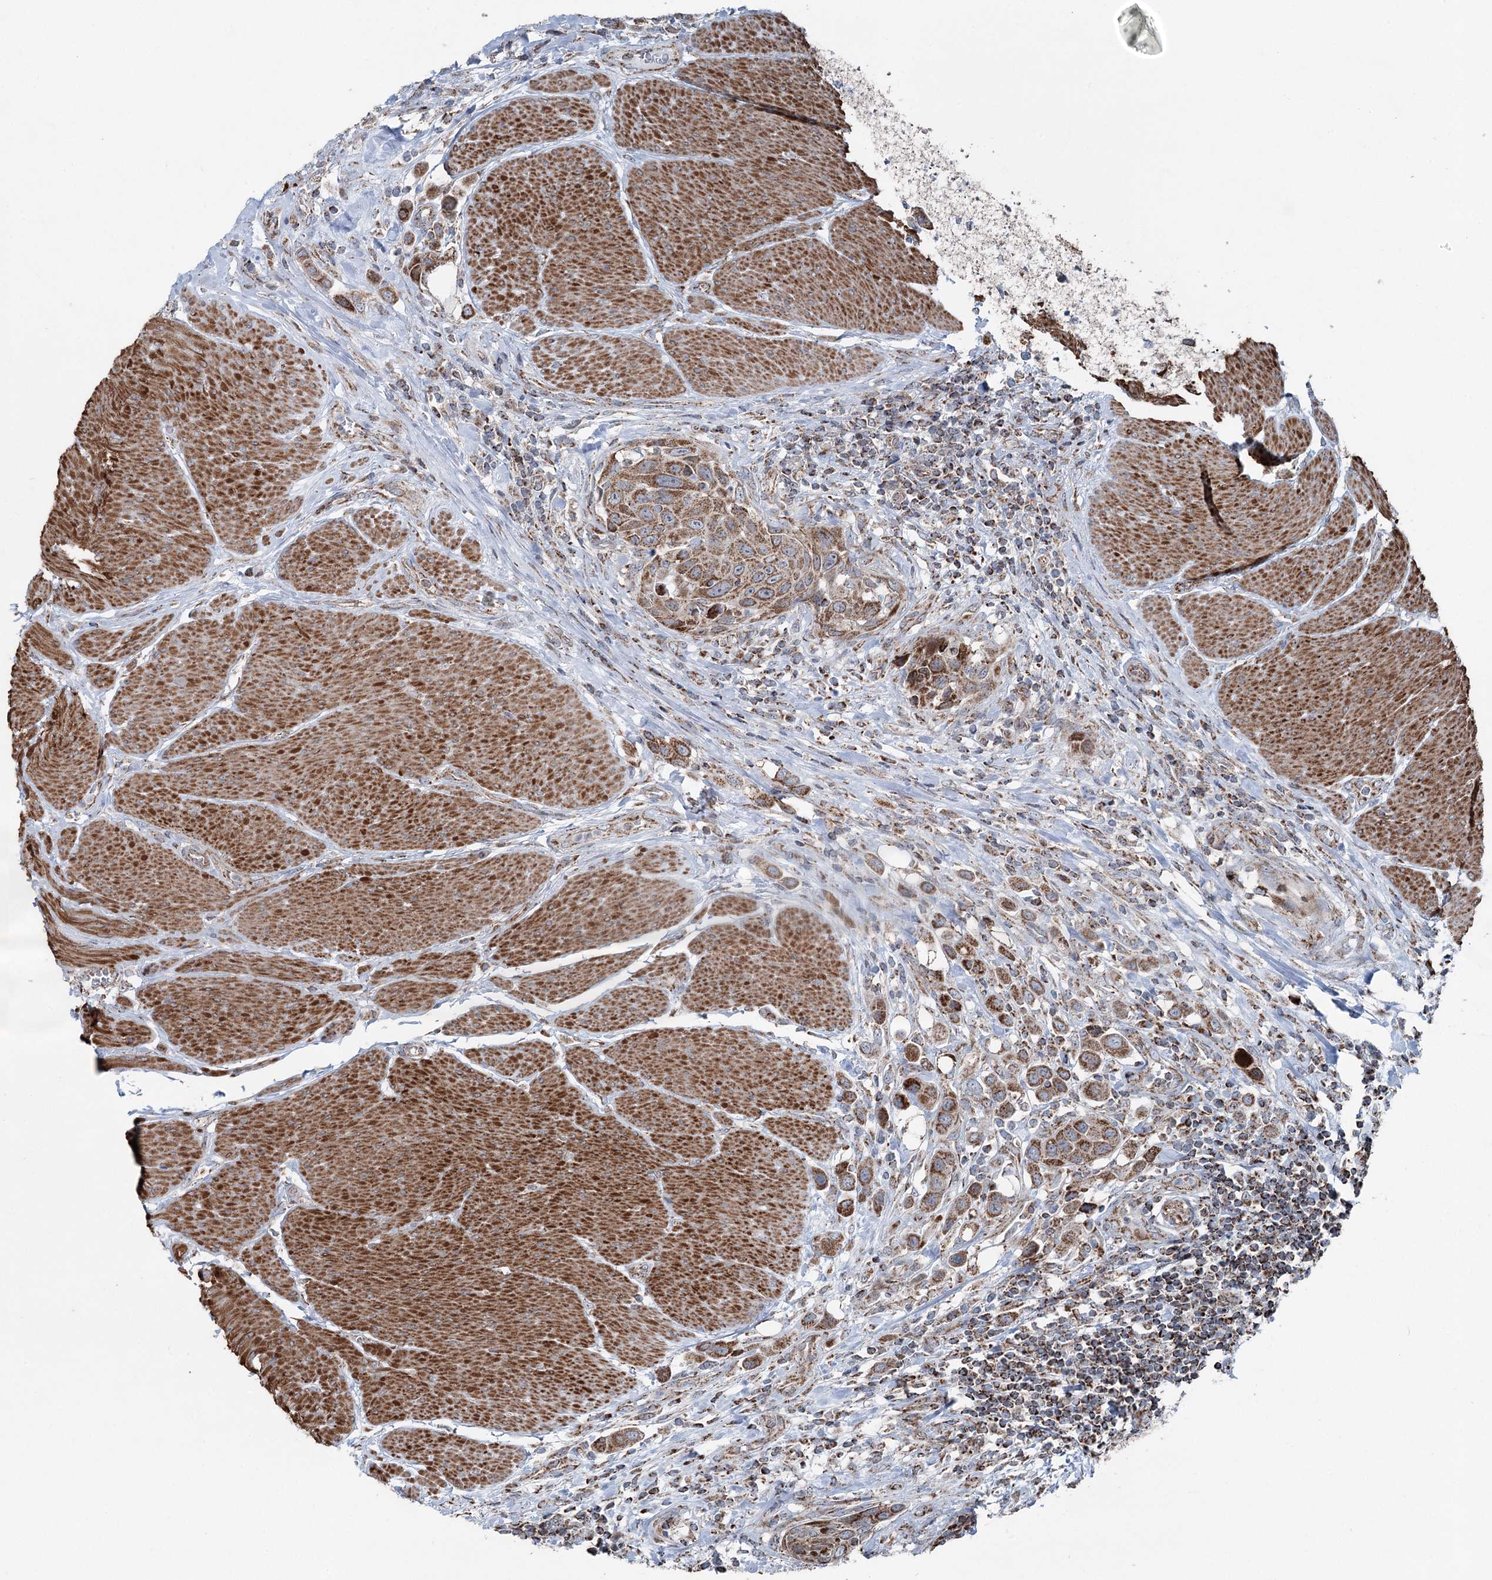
{"staining": {"intensity": "strong", "quantity": ">75%", "location": "cytoplasmic/membranous"}, "tissue": "urothelial cancer", "cell_type": "Tumor cells", "image_type": "cancer", "snomed": [{"axis": "morphology", "description": "Urothelial carcinoma, High grade"}, {"axis": "topography", "description": "Urinary bladder"}], "caption": "This histopathology image exhibits immunohistochemistry staining of human urothelial carcinoma (high-grade), with high strong cytoplasmic/membranous staining in about >75% of tumor cells.", "gene": "UCN3", "patient": {"sex": "male", "age": 50}}